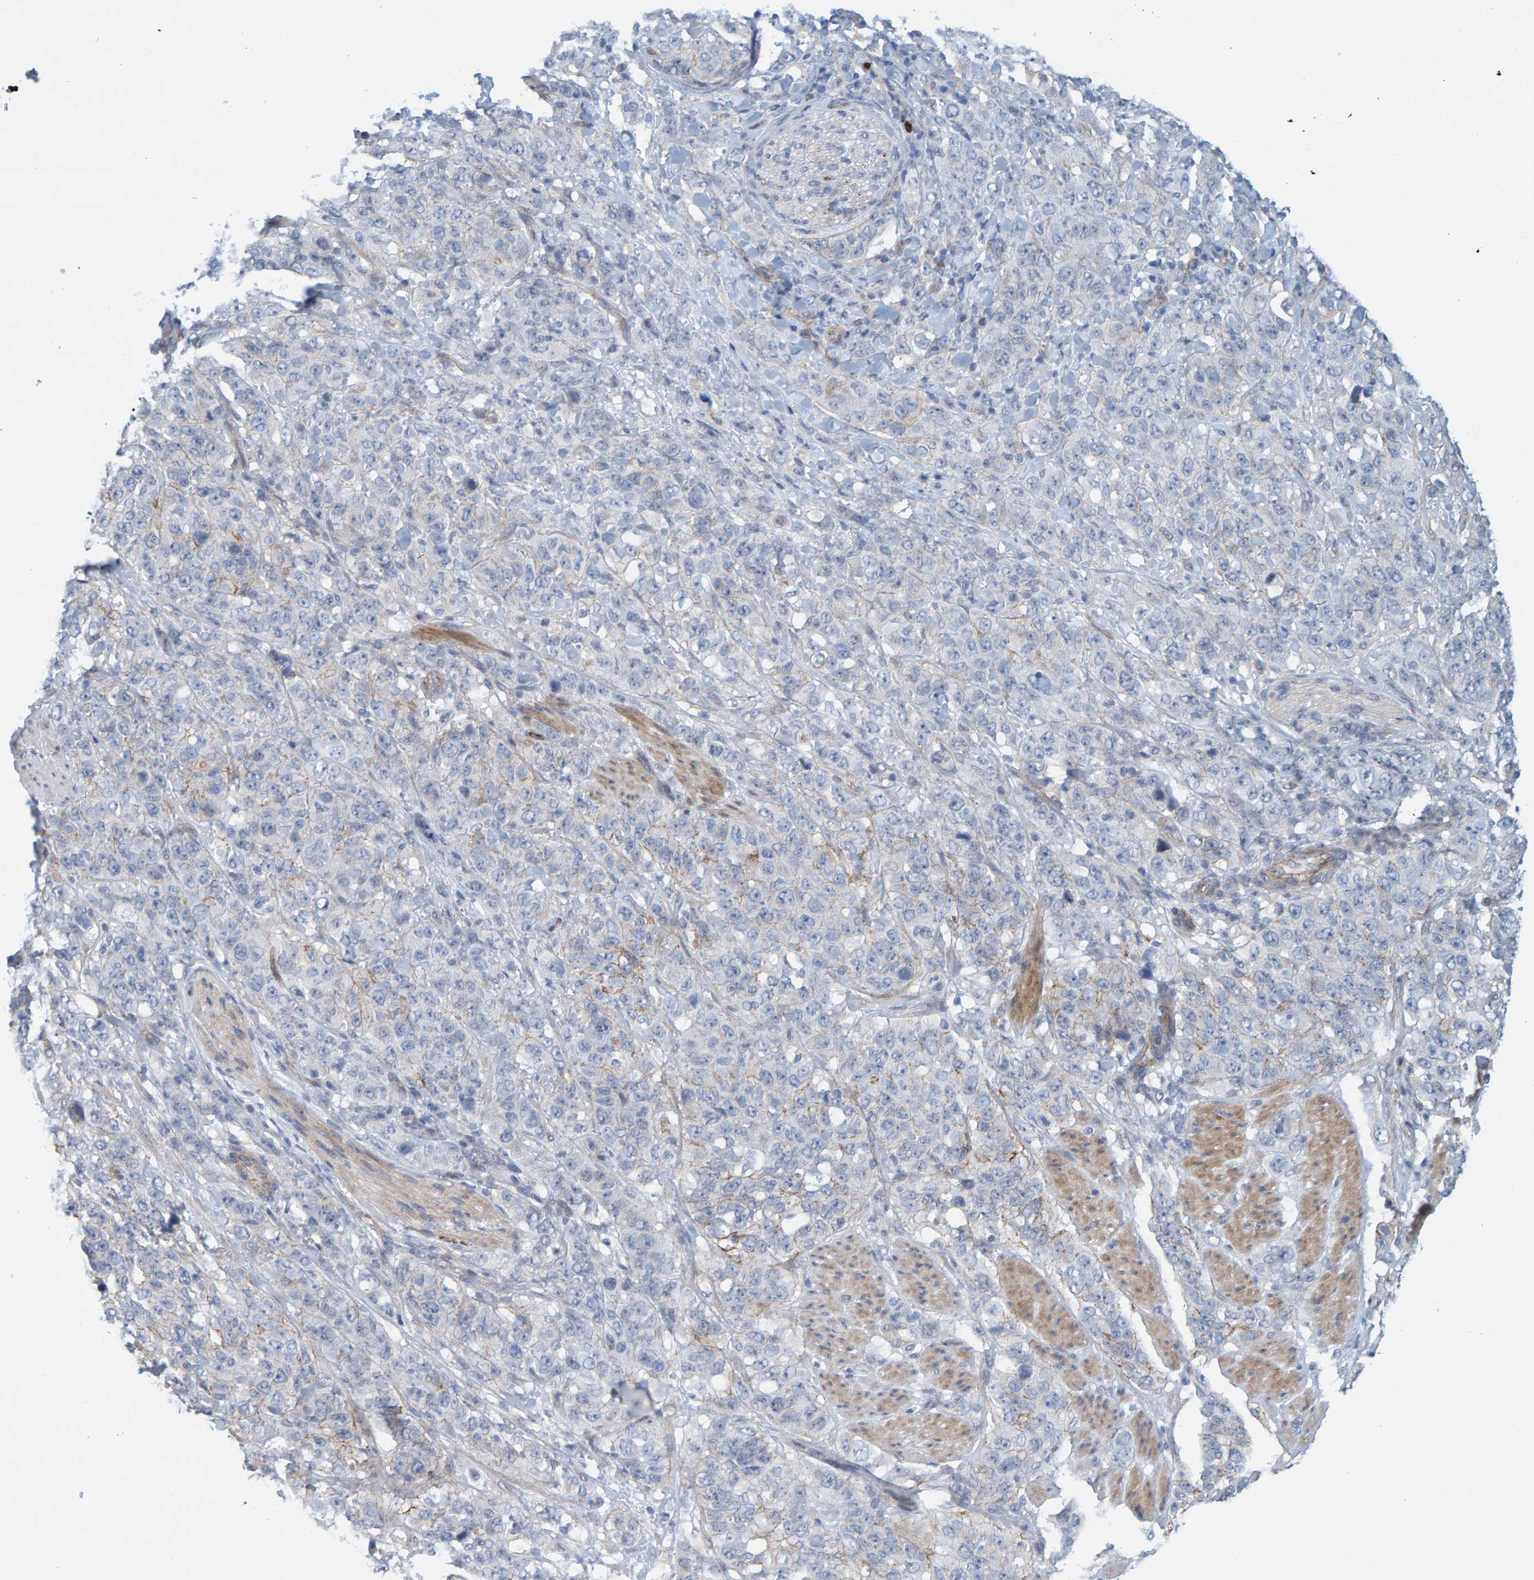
{"staining": {"intensity": "negative", "quantity": "none", "location": "none"}, "tissue": "stomach cancer", "cell_type": "Tumor cells", "image_type": "cancer", "snomed": [{"axis": "morphology", "description": "Adenocarcinoma, NOS"}, {"axis": "topography", "description": "Stomach"}], "caption": "Immunohistochemistry micrograph of human adenocarcinoma (stomach) stained for a protein (brown), which shows no expression in tumor cells.", "gene": "KRBA2", "patient": {"sex": "male", "age": 48}}